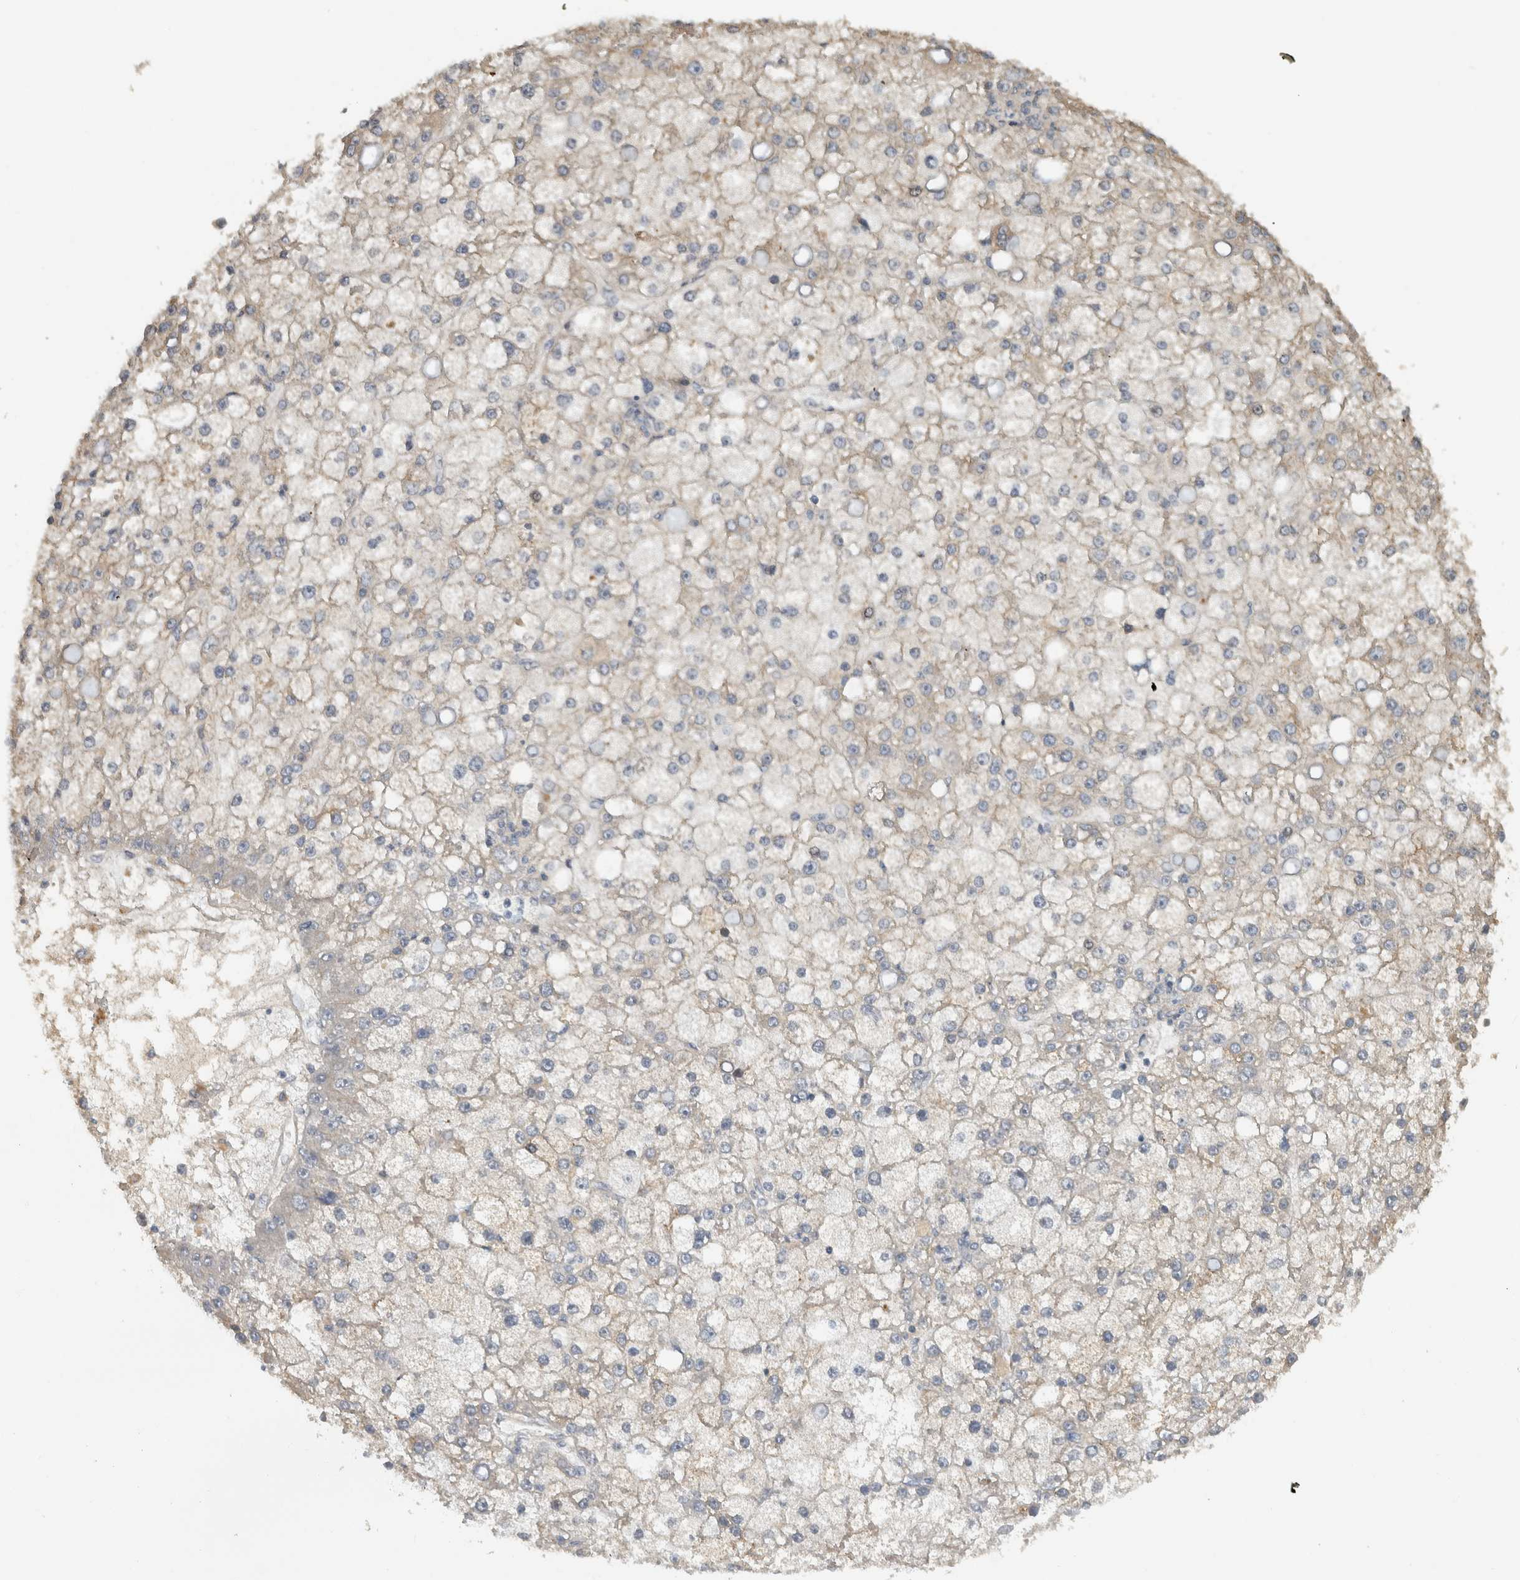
{"staining": {"intensity": "negative", "quantity": "none", "location": "none"}, "tissue": "liver cancer", "cell_type": "Tumor cells", "image_type": "cancer", "snomed": [{"axis": "morphology", "description": "Carcinoma, Hepatocellular, NOS"}, {"axis": "topography", "description": "Liver"}], "caption": "DAB immunohistochemical staining of liver hepatocellular carcinoma shows no significant staining in tumor cells.", "gene": "ERCC6L2", "patient": {"sex": "male", "age": 67}}